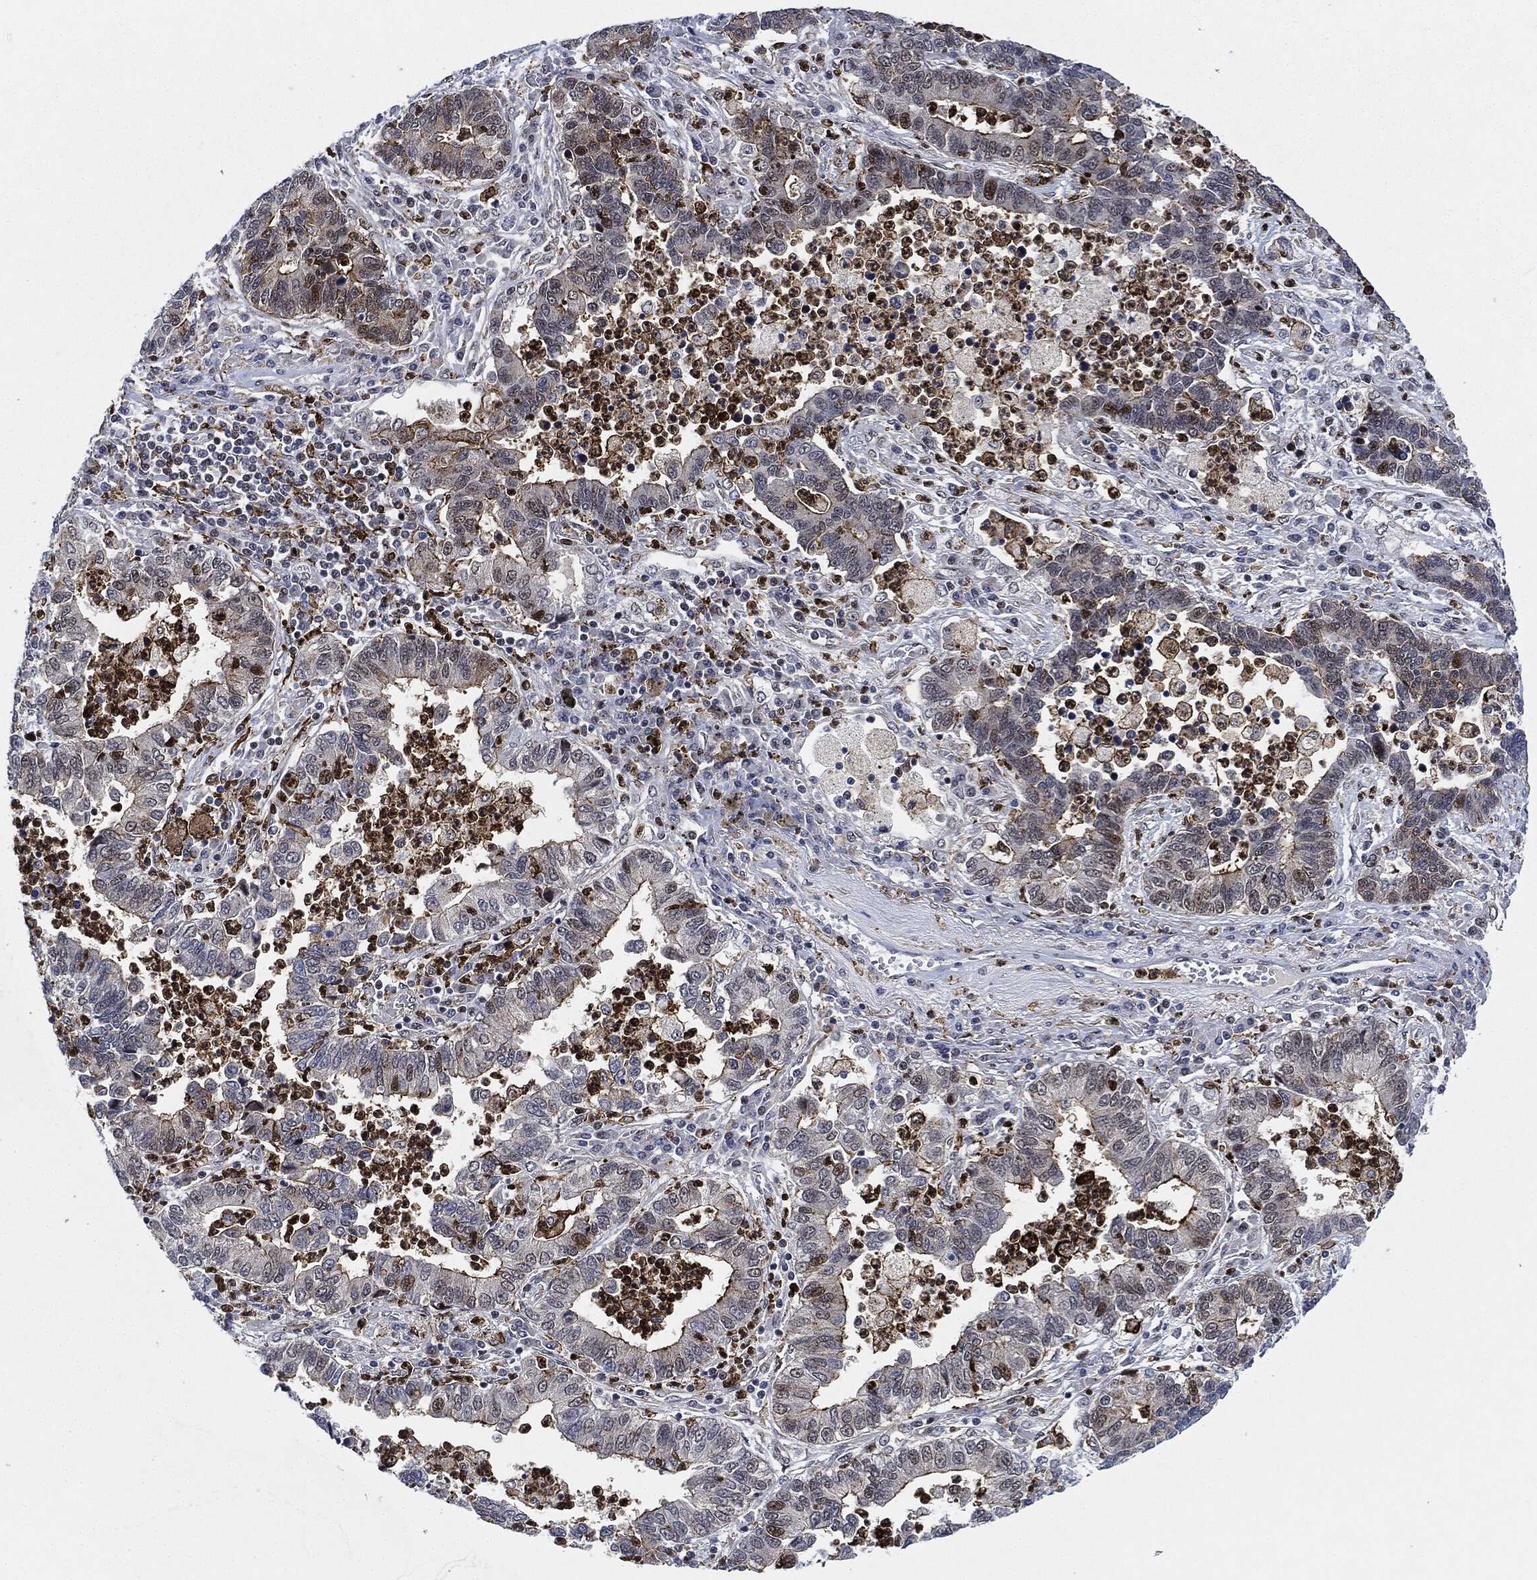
{"staining": {"intensity": "moderate", "quantity": "<25%", "location": "nuclear"}, "tissue": "lung cancer", "cell_type": "Tumor cells", "image_type": "cancer", "snomed": [{"axis": "morphology", "description": "Adenocarcinoma, NOS"}, {"axis": "topography", "description": "Lung"}], "caption": "Human lung cancer stained for a protein (brown) exhibits moderate nuclear positive positivity in approximately <25% of tumor cells.", "gene": "NANOS3", "patient": {"sex": "female", "age": 57}}